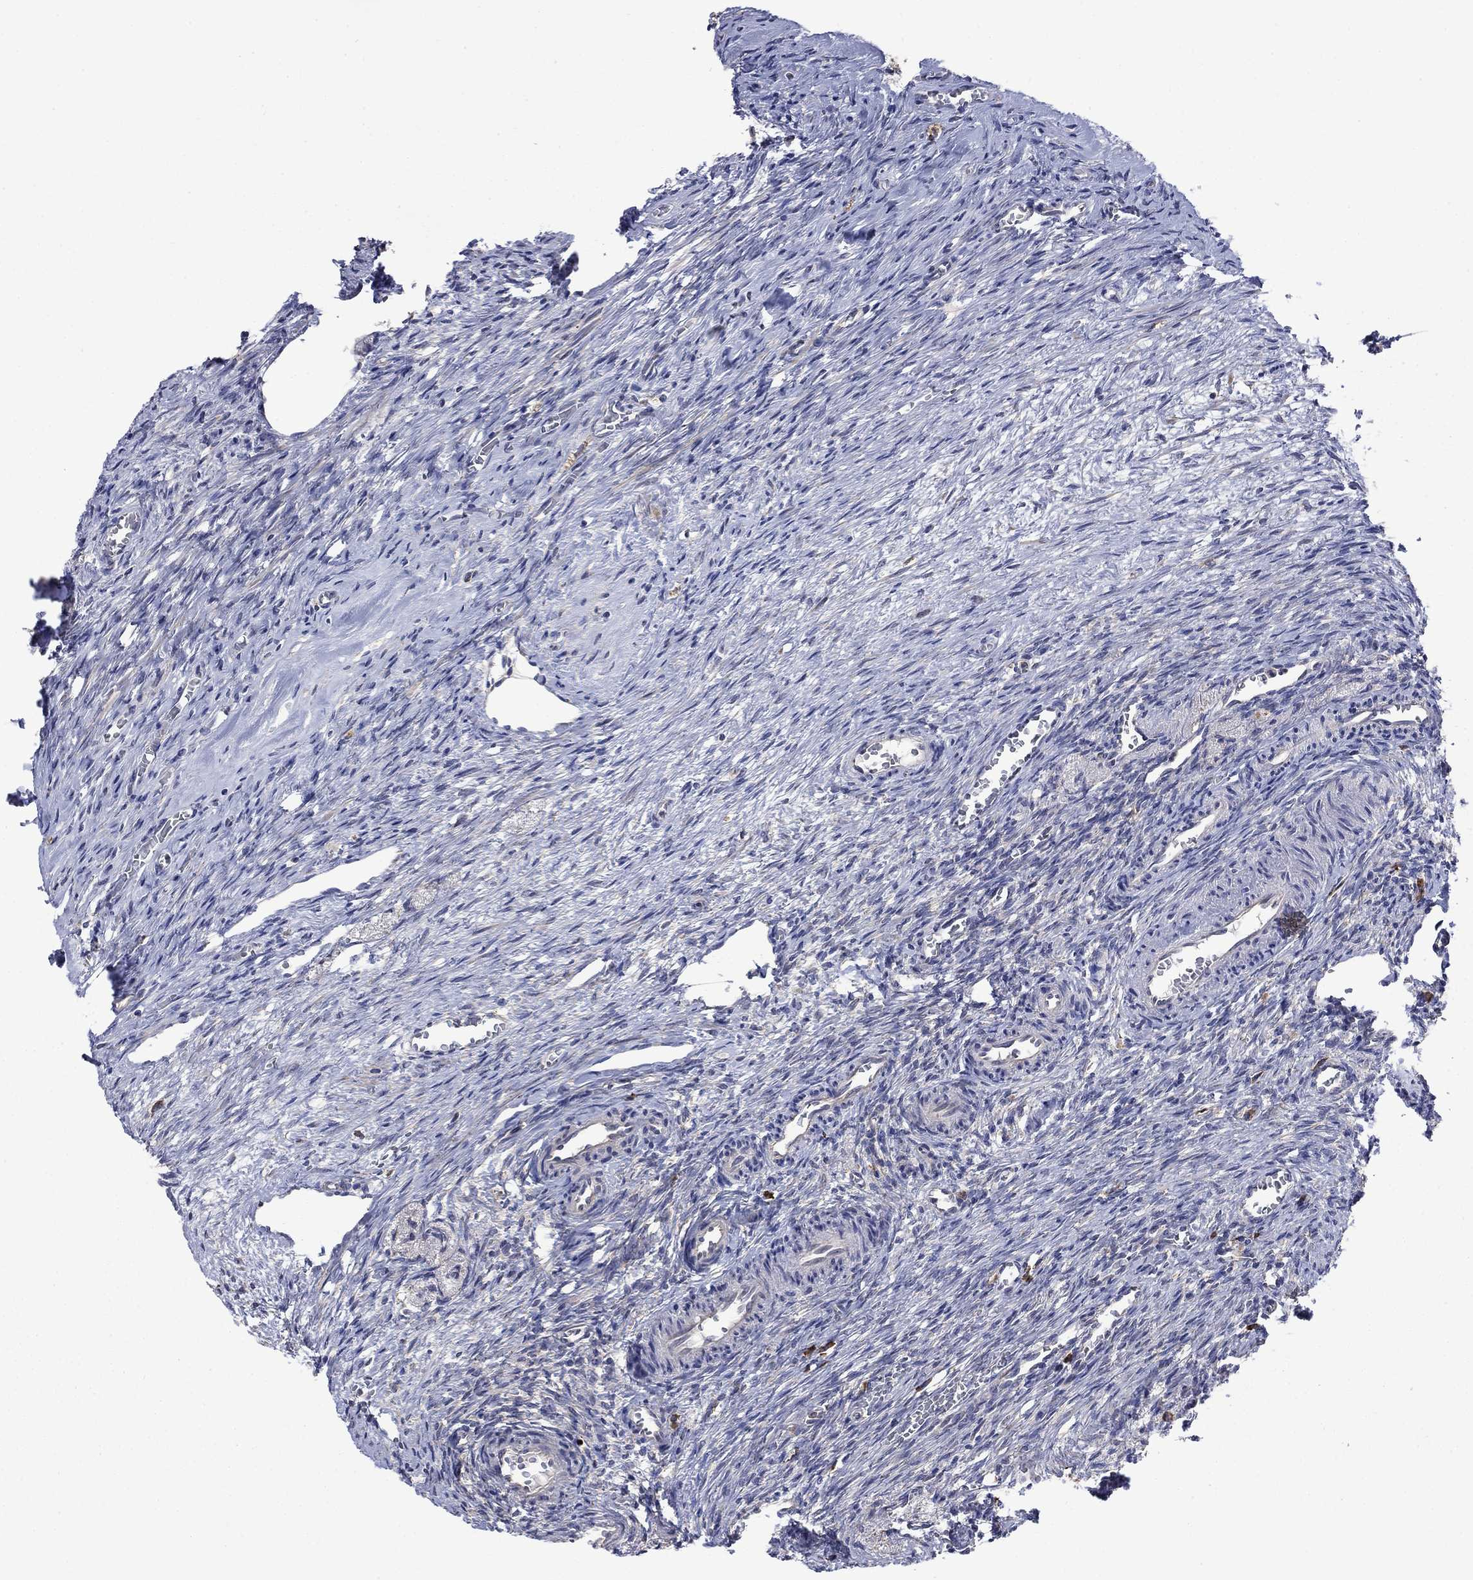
{"staining": {"intensity": "negative", "quantity": "none", "location": "none"}, "tissue": "ovary", "cell_type": "Ovarian stroma cells", "image_type": "normal", "snomed": [{"axis": "morphology", "description": "Normal tissue, NOS"}, {"axis": "topography", "description": "Ovary"}], "caption": "The micrograph displays no staining of ovarian stroma cells in normal ovary.", "gene": "FURIN", "patient": {"sex": "female", "age": 39}}